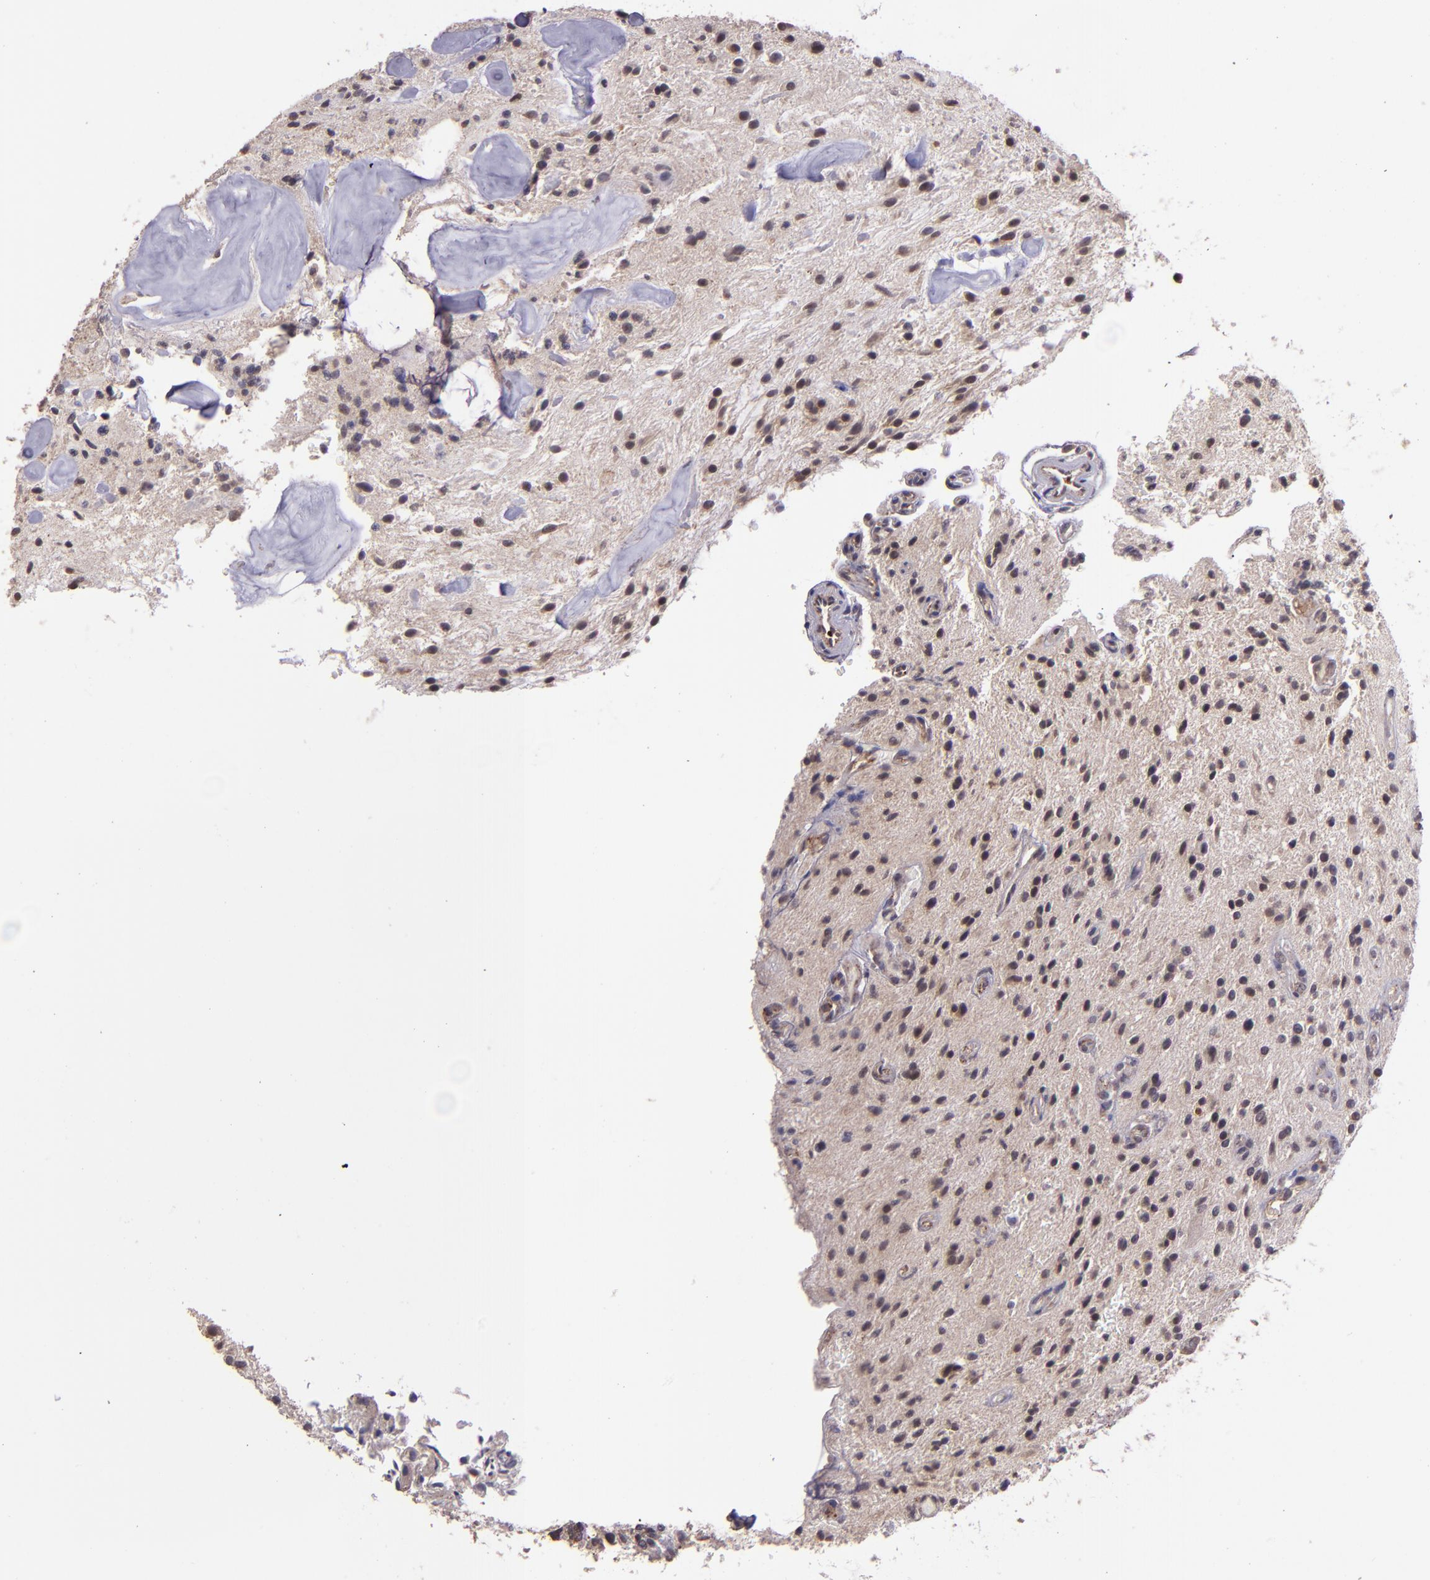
{"staining": {"intensity": "weak", "quantity": ">75%", "location": "cytoplasmic/membranous,nuclear"}, "tissue": "glioma", "cell_type": "Tumor cells", "image_type": "cancer", "snomed": [{"axis": "morphology", "description": "Glioma, malignant, NOS"}, {"axis": "topography", "description": "Cerebellum"}], "caption": "Protein expression analysis of malignant glioma shows weak cytoplasmic/membranous and nuclear positivity in about >75% of tumor cells. The protein is stained brown, and the nuclei are stained in blue (DAB (3,3'-diaminobenzidine) IHC with brightfield microscopy, high magnification).", "gene": "TAF7L", "patient": {"sex": "female", "age": 10}}